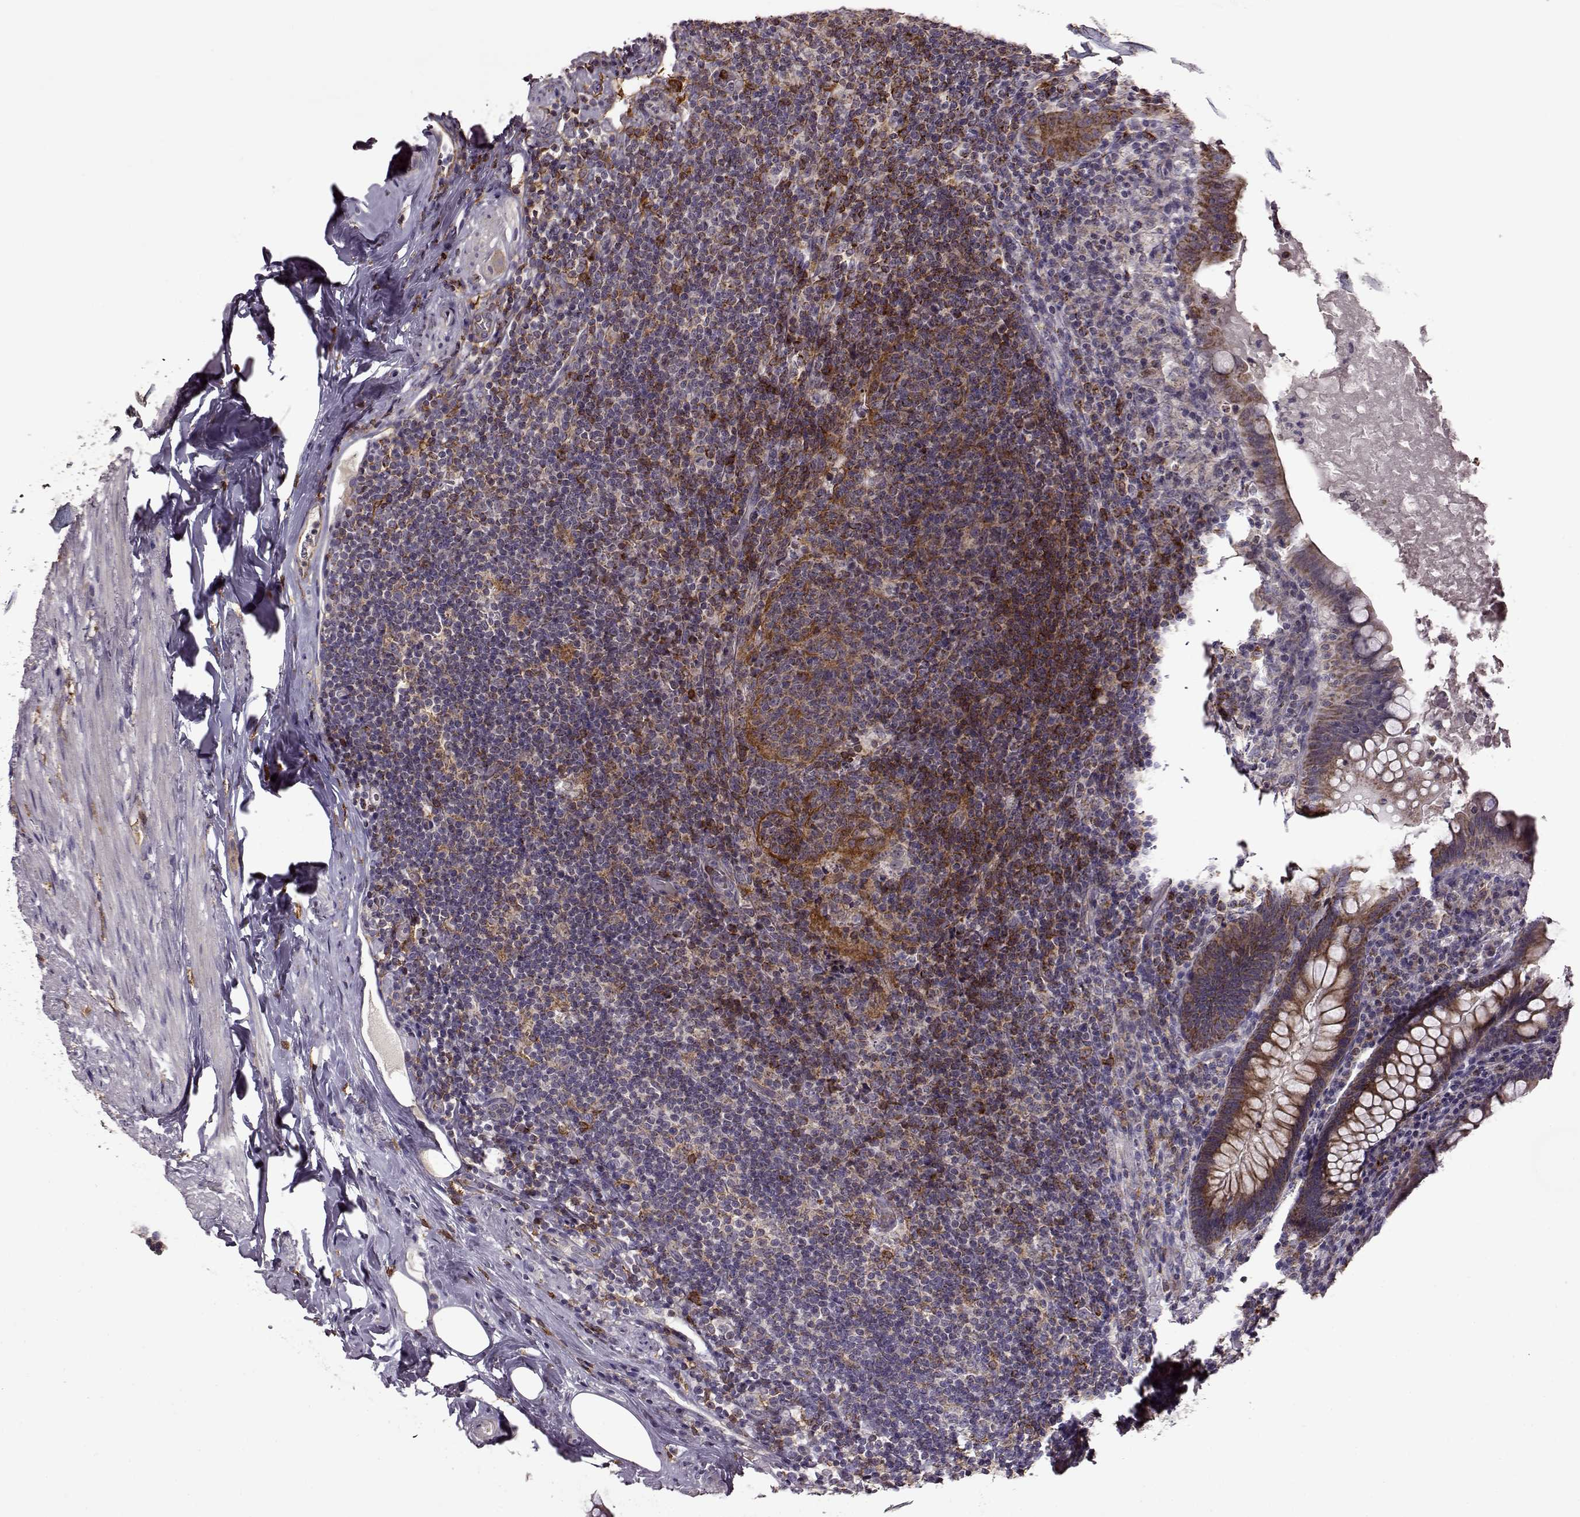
{"staining": {"intensity": "moderate", "quantity": ">75%", "location": "cytoplasmic/membranous"}, "tissue": "appendix", "cell_type": "Glandular cells", "image_type": "normal", "snomed": [{"axis": "morphology", "description": "Normal tissue, NOS"}, {"axis": "topography", "description": "Appendix"}], "caption": "Immunohistochemical staining of unremarkable appendix shows >75% levels of moderate cytoplasmic/membranous protein staining in about >75% of glandular cells.", "gene": "MTSS1", "patient": {"sex": "male", "age": 47}}